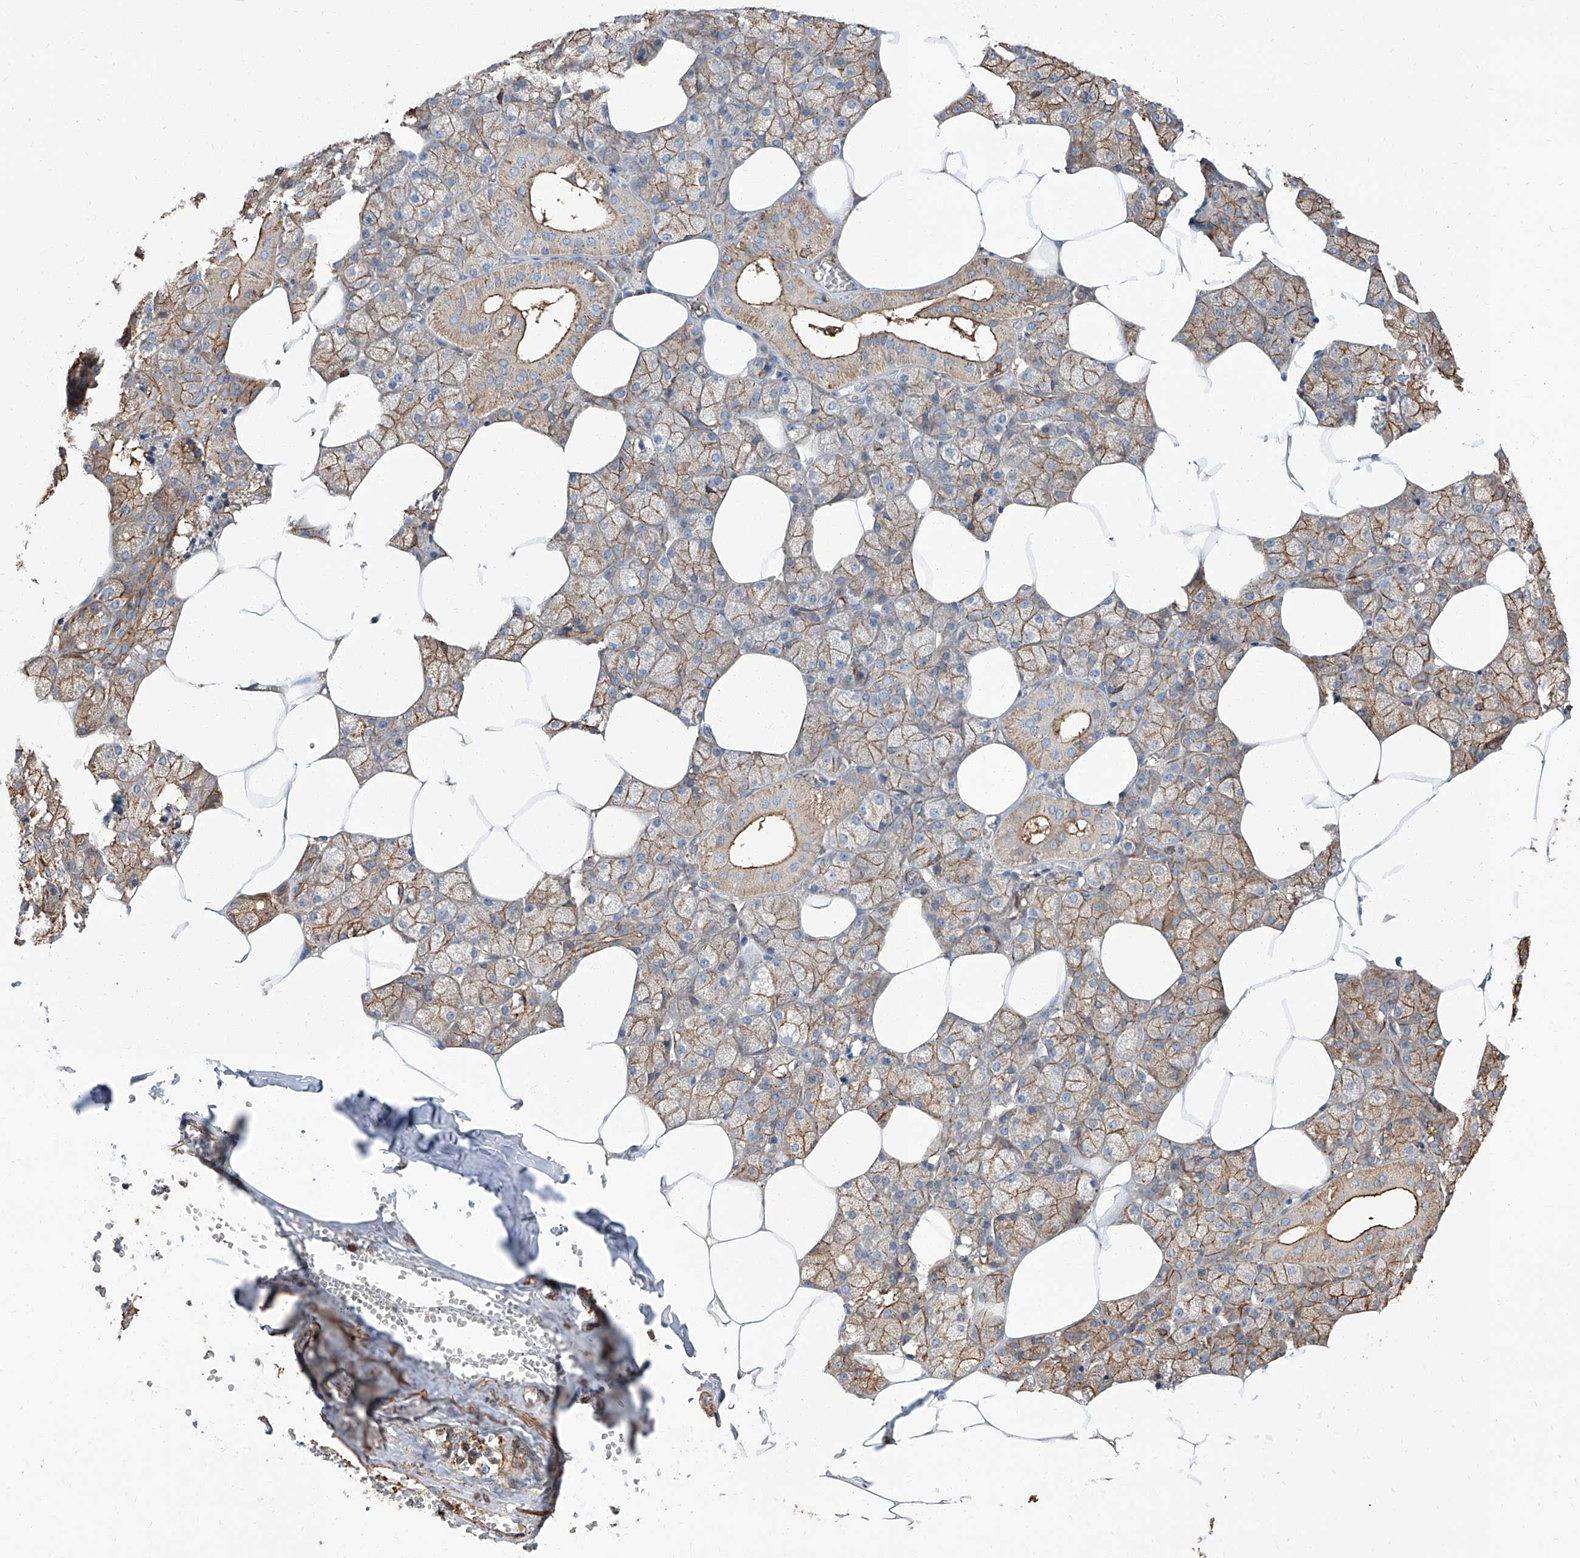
{"staining": {"intensity": "moderate", "quantity": "25%-75%", "location": "cytoplasmic/membranous"}, "tissue": "salivary gland", "cell_type": "Glandular cells", "image_type": "normal", "snomed": [{"axis": "morphology", "description": "Normal tissue, NOS"}, {"axis": "topography", "description": "Salivary gland"}], "caption": "Normal salivary gland reveals moderate cytoplasmic/membranous expression in about 25%-75% of glandular cells (DAB = brown stain, brightfield microscopy at high magnification)..", "gene": "PIEZO2", "patient": {"sex": "male", "age": 62}}